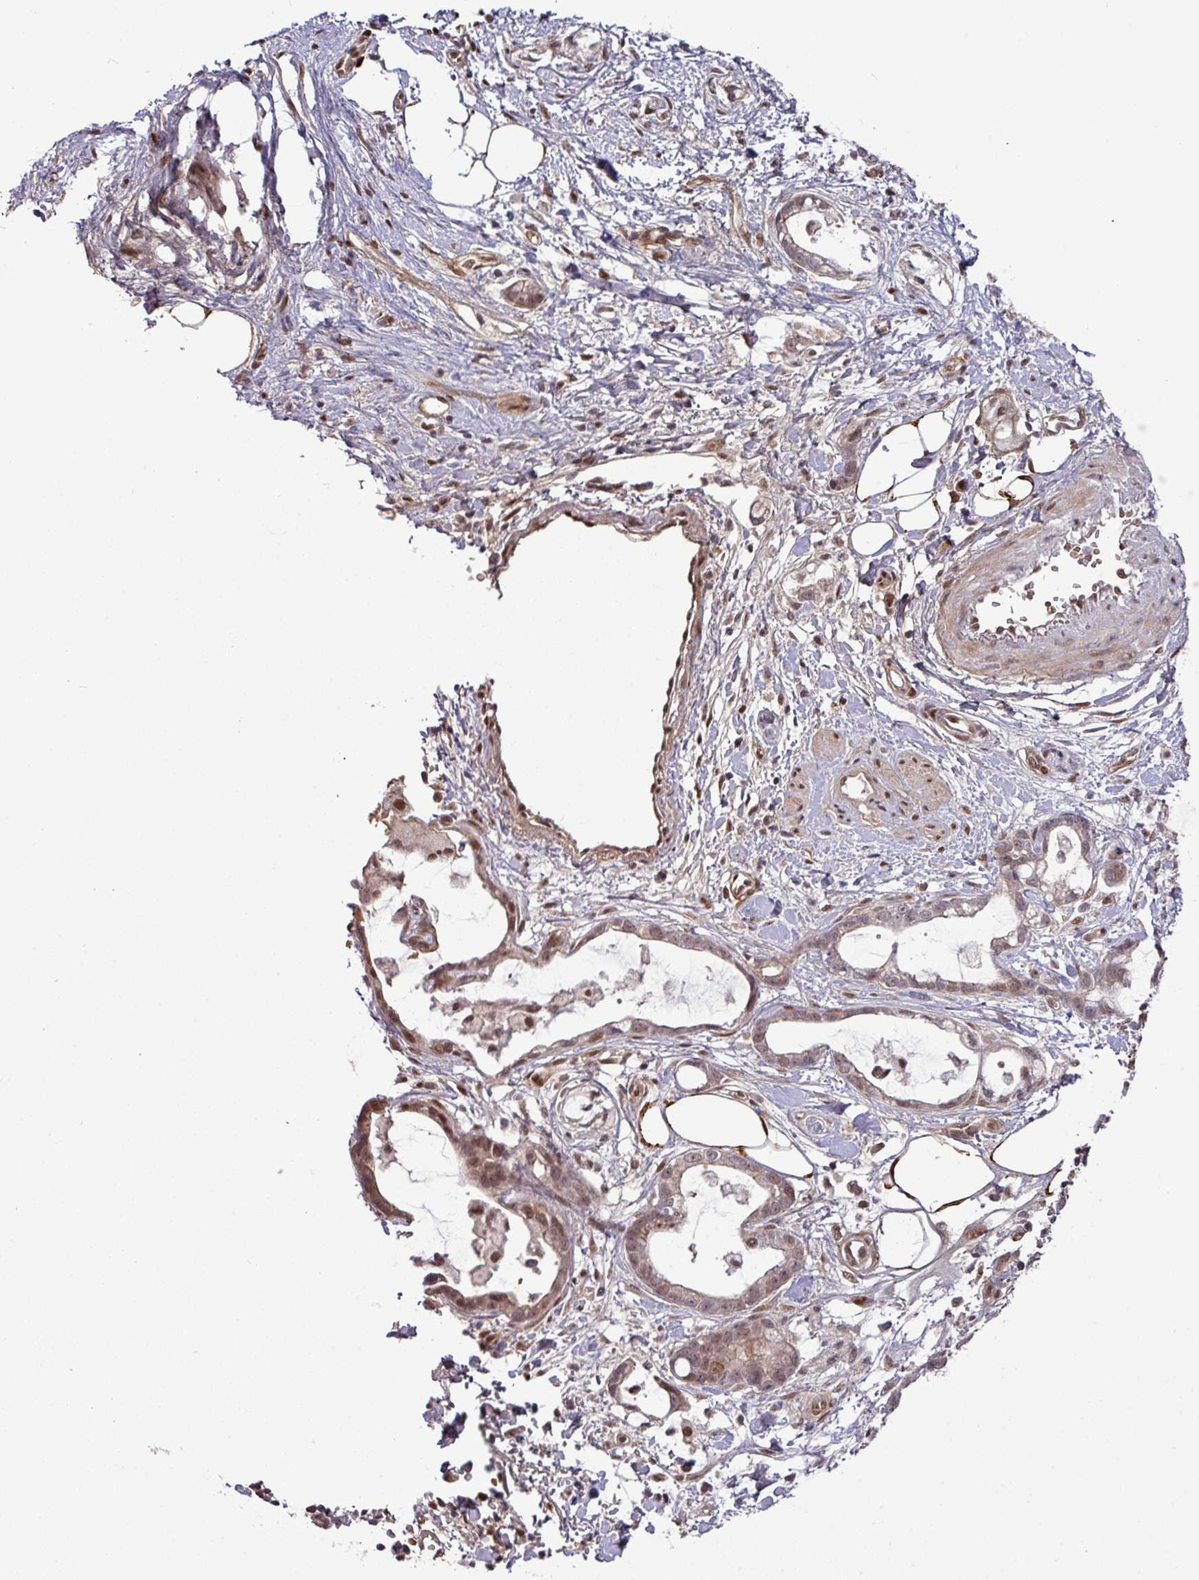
{"staining": {"intensity": "moderate", "quantity": "25%-75%", "location": "nuclear"}, "tissue": "stomach cancer", "cell_type": "Tumor cells", "image_type": "cancer", "snomed": [{"axis": "morphology", "description": "Adenocarcinoma, NOS"}, {"axis": "topography", "description": "Stomach"}], "caption": "A brown stain shows moderate nuclear expression of a protein in stomach cancer tumor cells. (DAB IHC, brown staining for protein, blue staining for nuclei).", "gene": "CIC", "patient": {"sex": "male", "age": 55}}